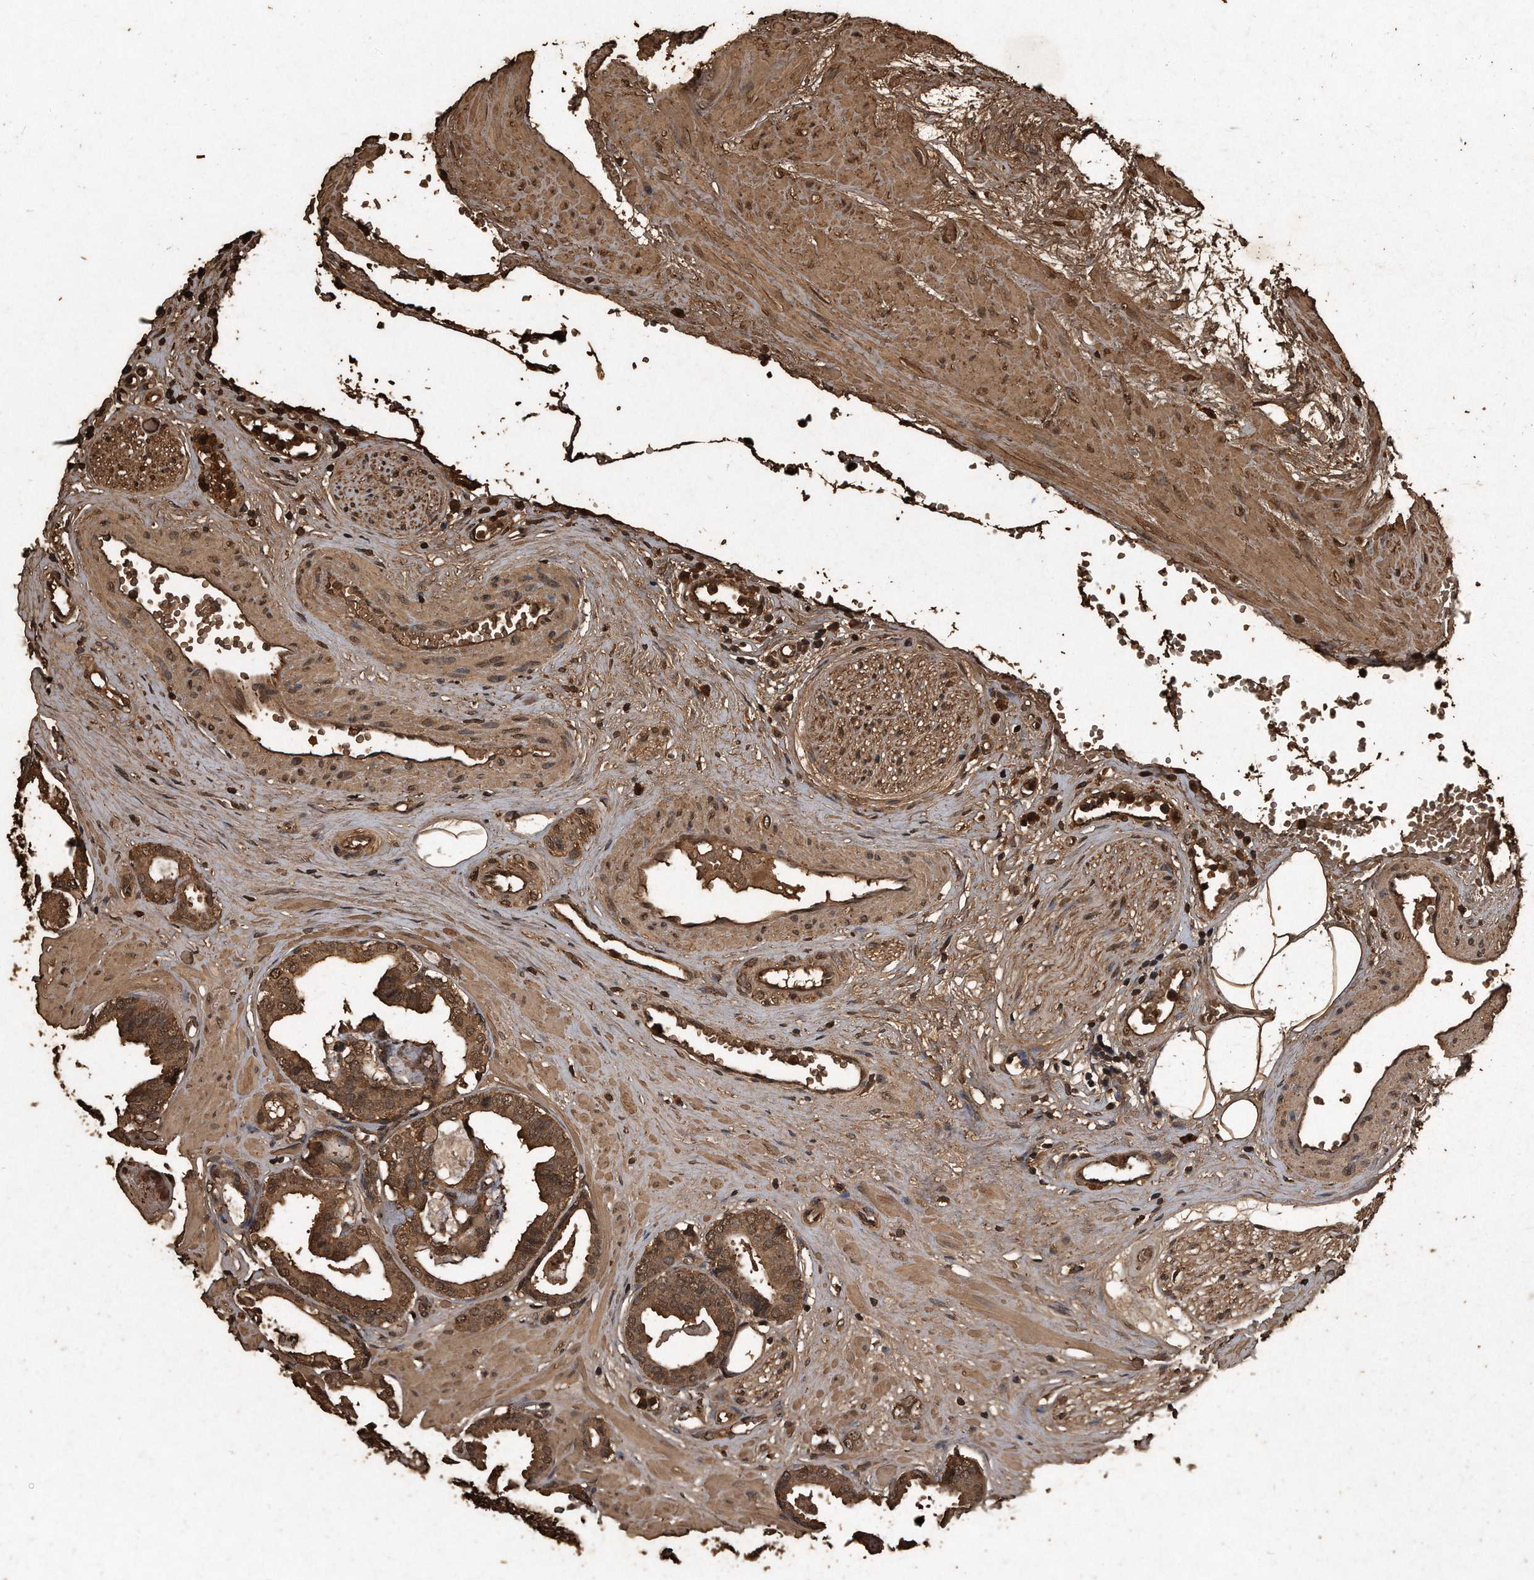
{"staining": {"intensity": "moderate", "quantity": ">75%", "location": "cytoplasmic/membranous,nuclear"}, "tissue": "prostate cancer", "cell_type": "Tumor cells", "image_type": "cancer", "snomed": [{"axis": "morphology", "description": "Adenocarcinoma, Low grade"}, {"axis": "topography", "description": "Prostate"}], "caption": "Protein staining of prostate adenocarcinoma (low-grade) tissue exhibits moderate cytoplasmic/membranous and nuclear positivity in approximately >75% of tumor cells. (Stains: DAB (3,3'-diaminobenzidine) in brown, nuclei in blue, Microscopy: brightfield microscopy at high magnification).", "gene": "CFLAR", "patient": {"sex": "male", "age": 53}}